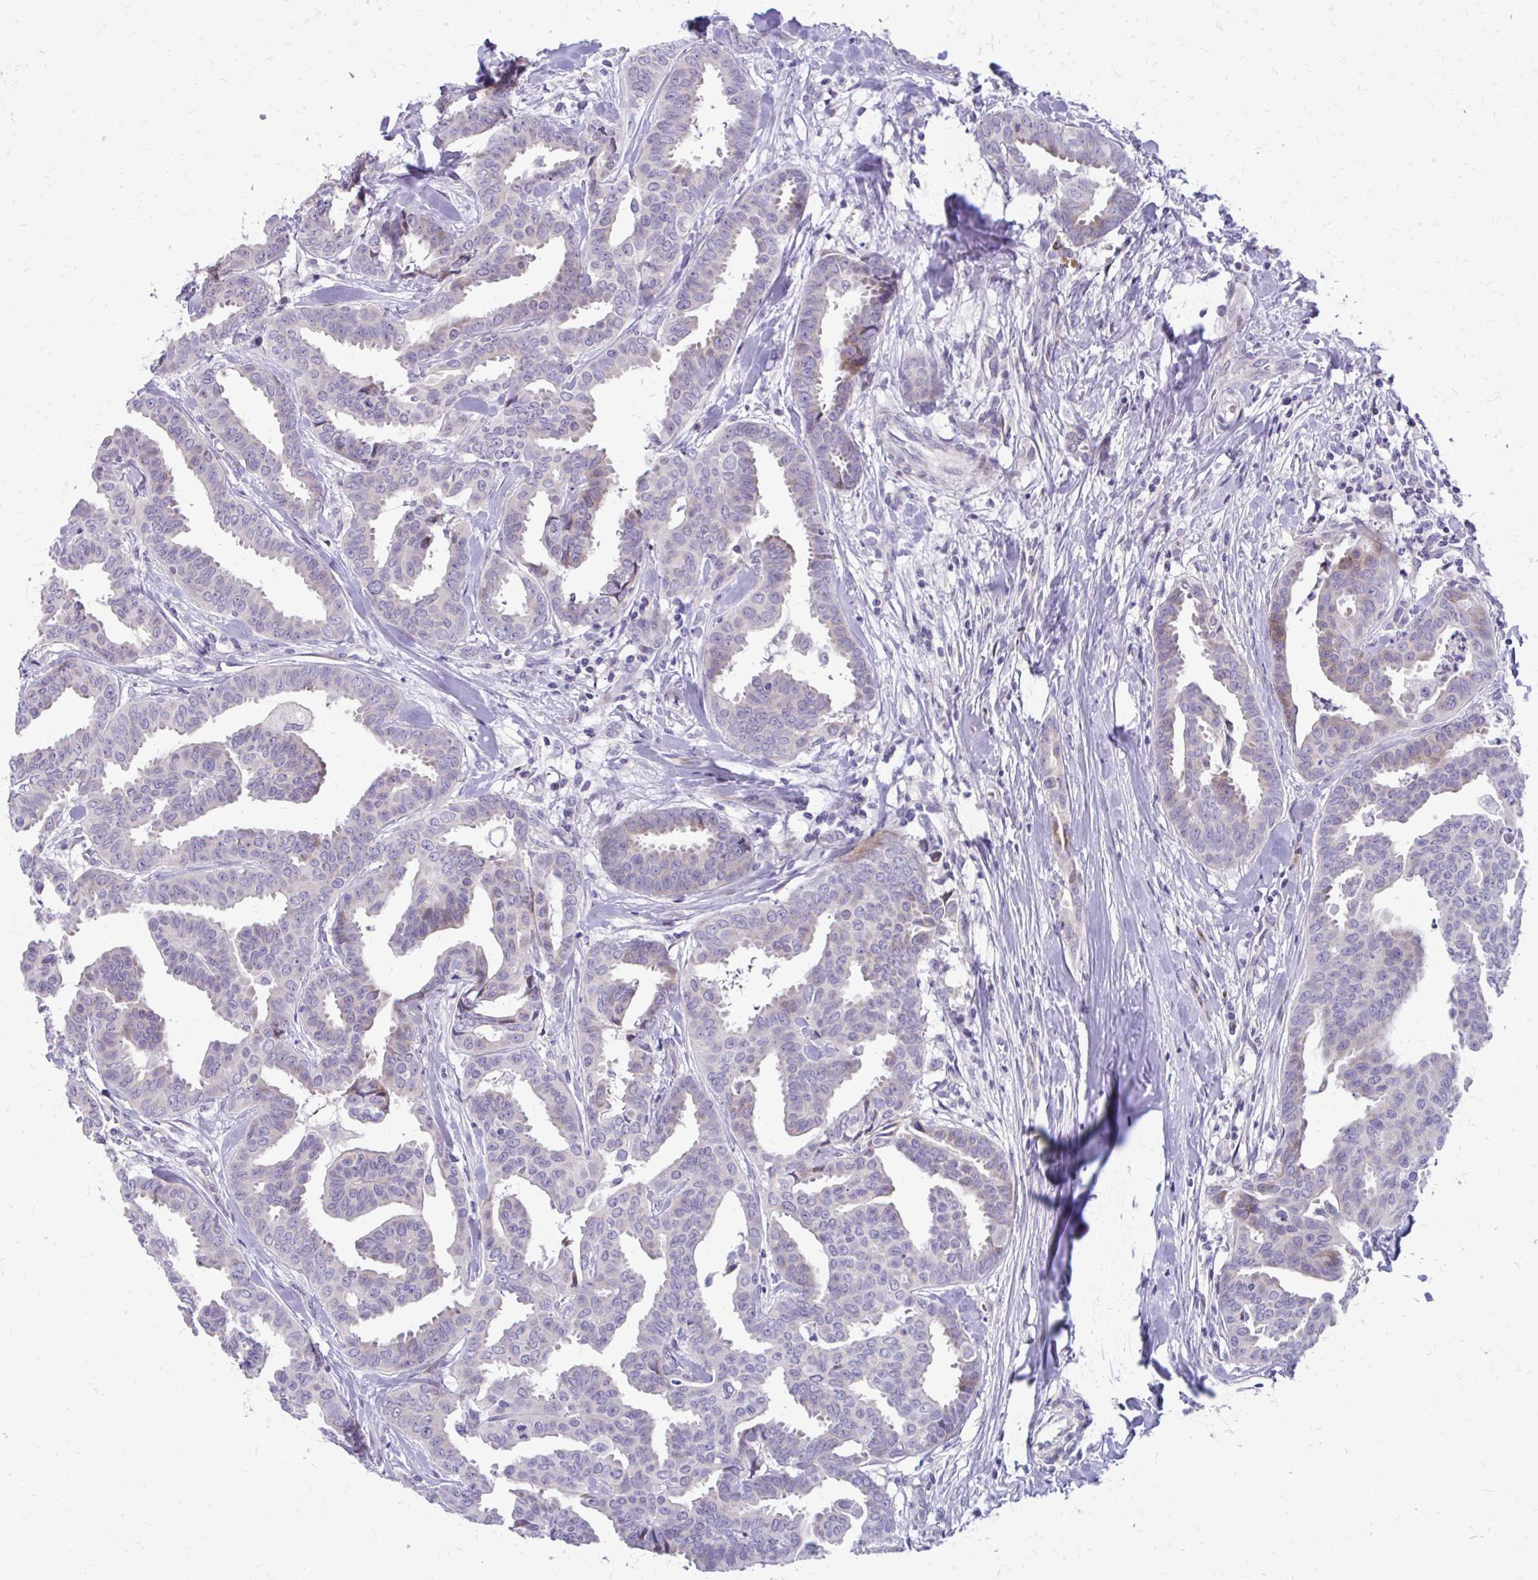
{"staining": {"intensity": "negative", "quantity": "none", "location": "none"}, "tissue": "breast cancer", "cell_type": "Tumor cells", "image_type": "cancer", "snomed": [{"axis": "morphology", "description": "Duct carcinoma"}, {"axis": "topography", "description": "Breast"}], "caption": "High power microscopy micrograph of an immunohistochemistry histopathology image of breast cancer, revealing no significant staining in tumor cells.", "gene": "FUNDC2", "patient": {"sex": "female", "age": 45}}